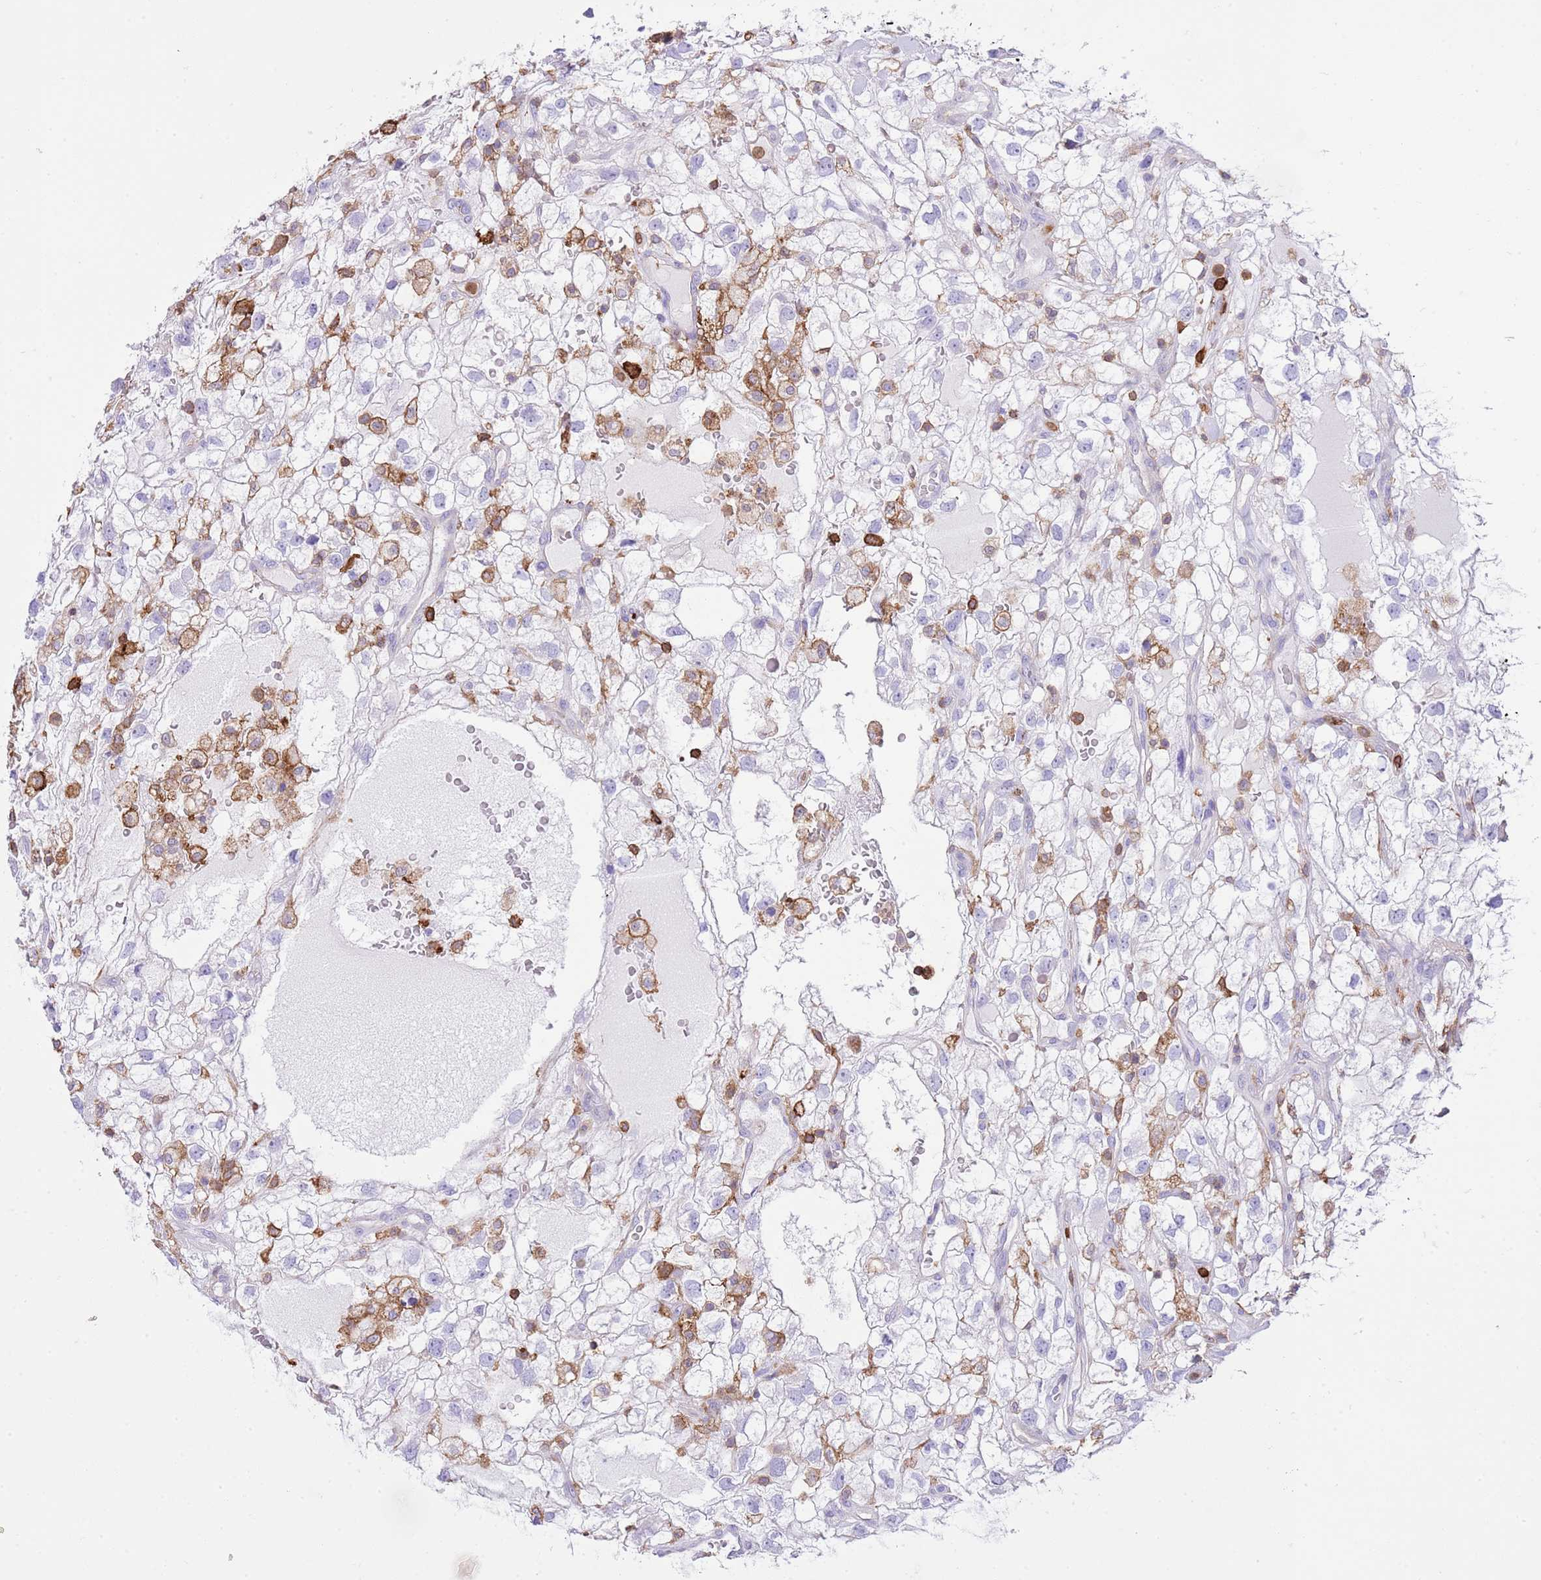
{"staining": {"intensity": "negative", "quantity": "none", "location": "none"}, "tissue": "renal cancer", "cell_type": "Tumor cells", "image_type": "cancer", "snomed": [{"axis": "morphology", "description": "Adenocarcinoma, NOS"}, {"axis": "topography", "description": "Kidney"}], "caption": "Immunohistochemistry (IHC) photomicrograph of neoplastic tissue: human renal cancer (adenocarcinoma) stained with DAB (3,3'-diaminobenzidine) demonstrates no significant protein positivity in tumor cells.", "gene": "EFHD2", "patient": {"sex": "male", "age": 59}}